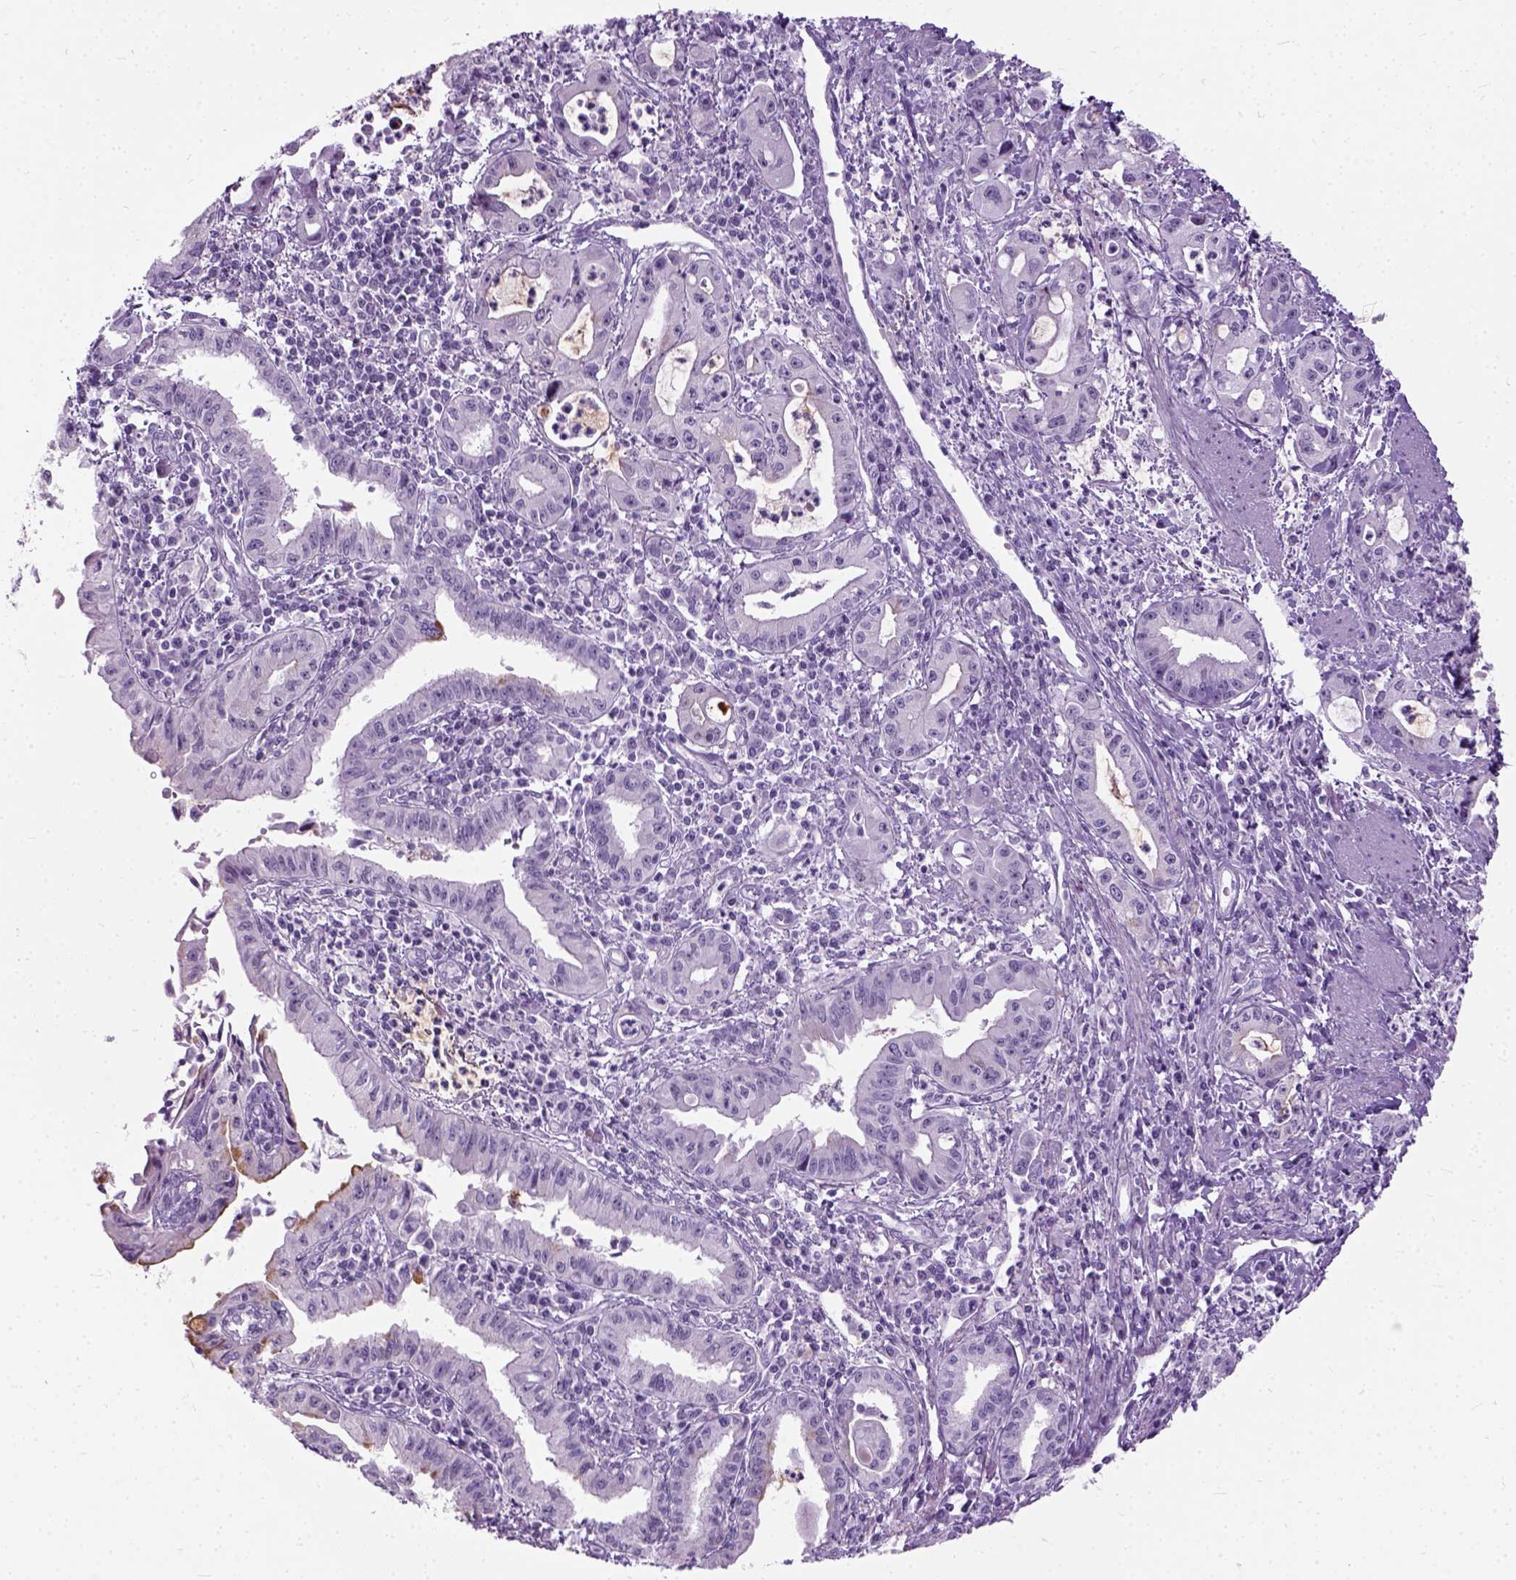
{"staining": {"intensity": "negative", "quantity": "none", "location": "none"}, "tissue": "pancreatic cancer", "cell_type": "Tumor cells", "image_type": "cancer", "snomed": [{"axis": "morphology", "description": "Adenocarcinoma, NOS"}, {"axis": "topography", "description": "Pancreas"}], "caption": "High power microscopy image of an immunohistochemistry (IHC) micrograph of adenocarcinoma (pancreatic), revealing no significant staining in tumor cells.", "gene": "AXDND1", "patient": {"sex": "male", "age": 72}}